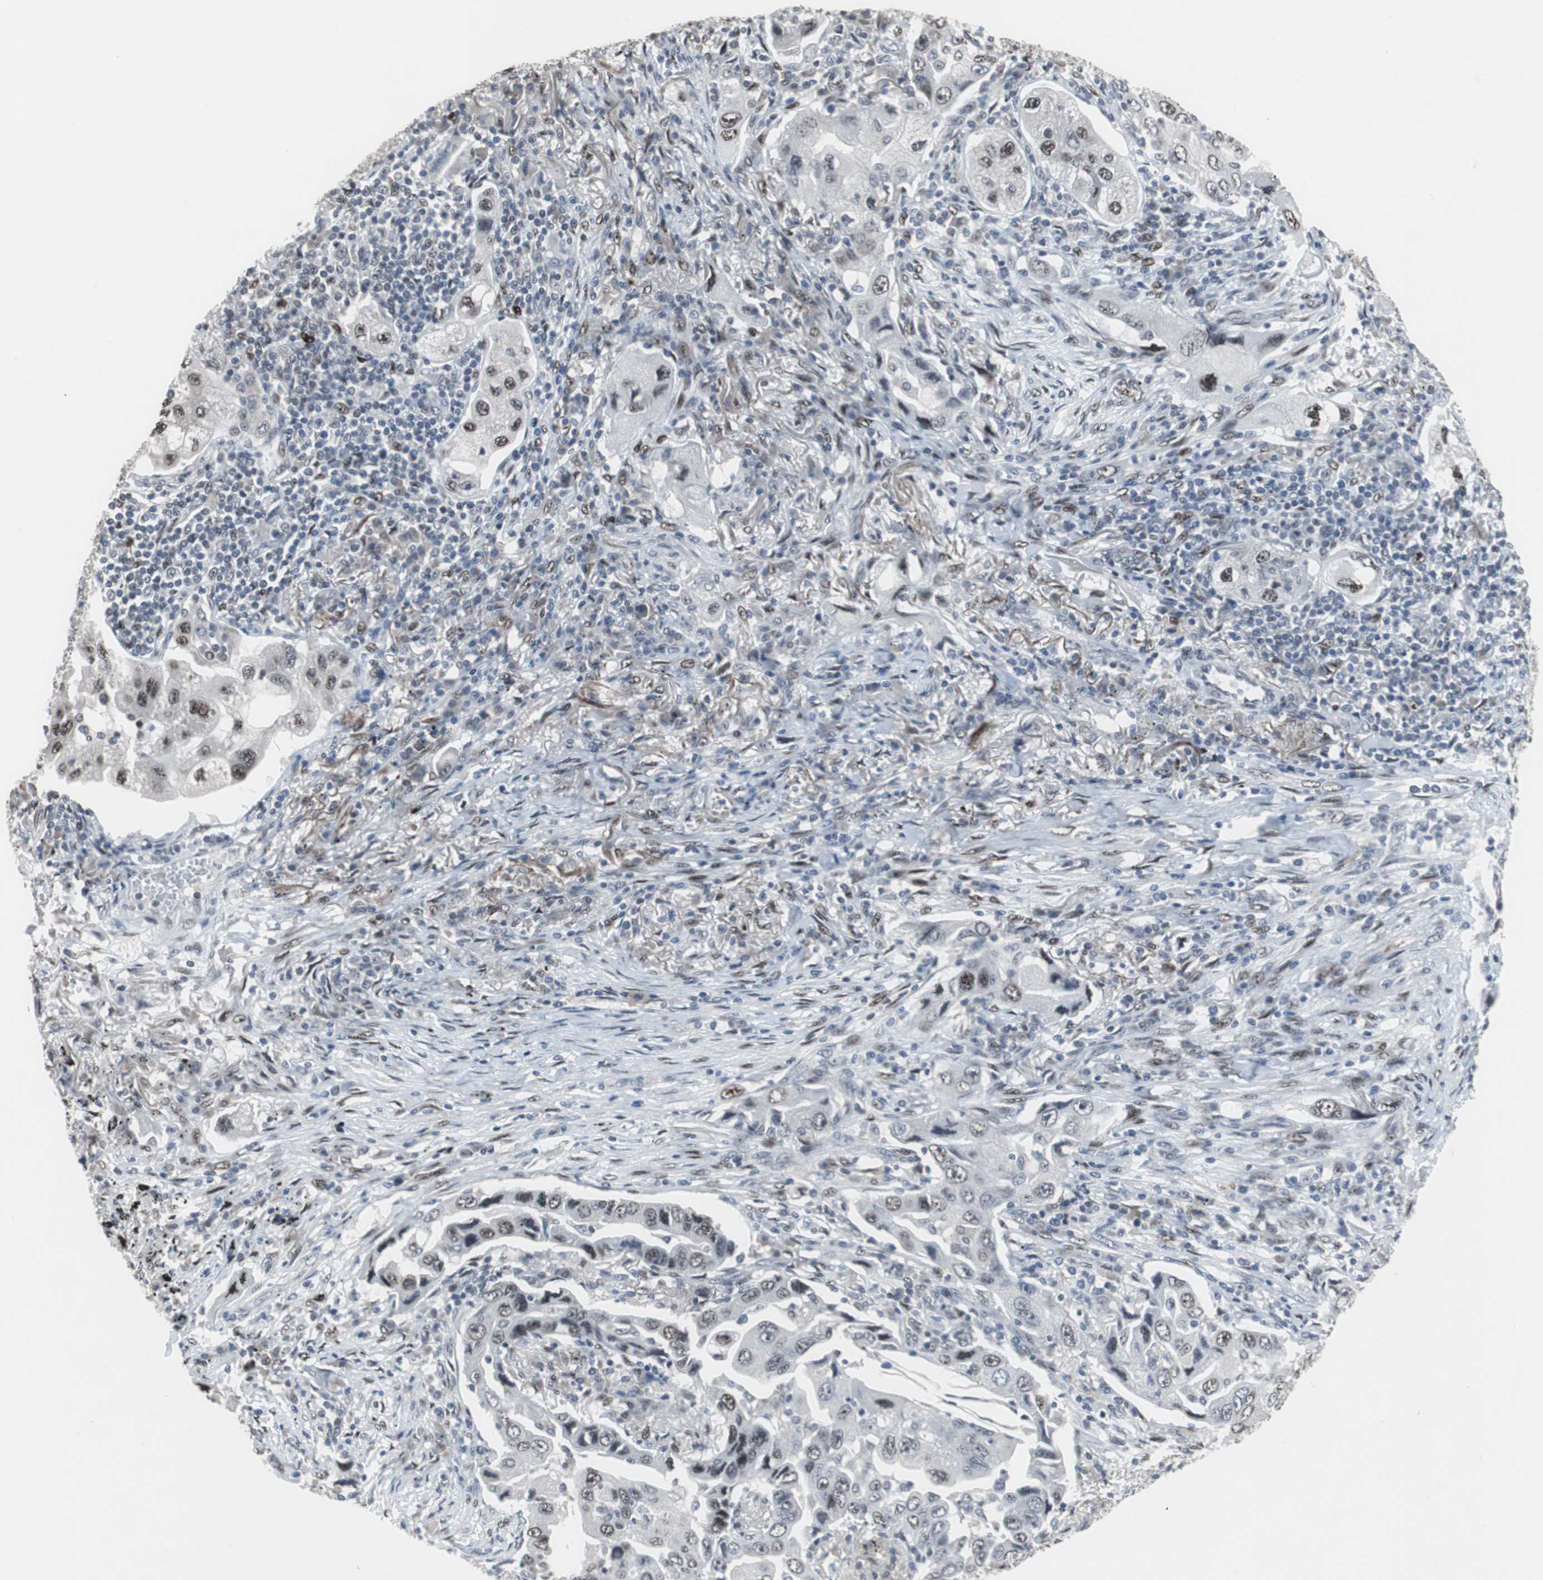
{"staining": {"intensity": "moderate", "quantity": ">75%", "location": "nuclear"}, "tissue": "lung cancer", "cell_type": "Tumor cells", "image_type": "cancer", "snomed": [{"axis": "morphology", "description": "Adenocarcinoma, NOS"}, {"axis": "topography", "description": "Lung"}], "caption": "Moderate nuclear protein expression is identified in about >75% of tumor cells in lung adenocarcinoma.", "gene": "FOXP4", "patient": {"sex": "female", "age": 65}}